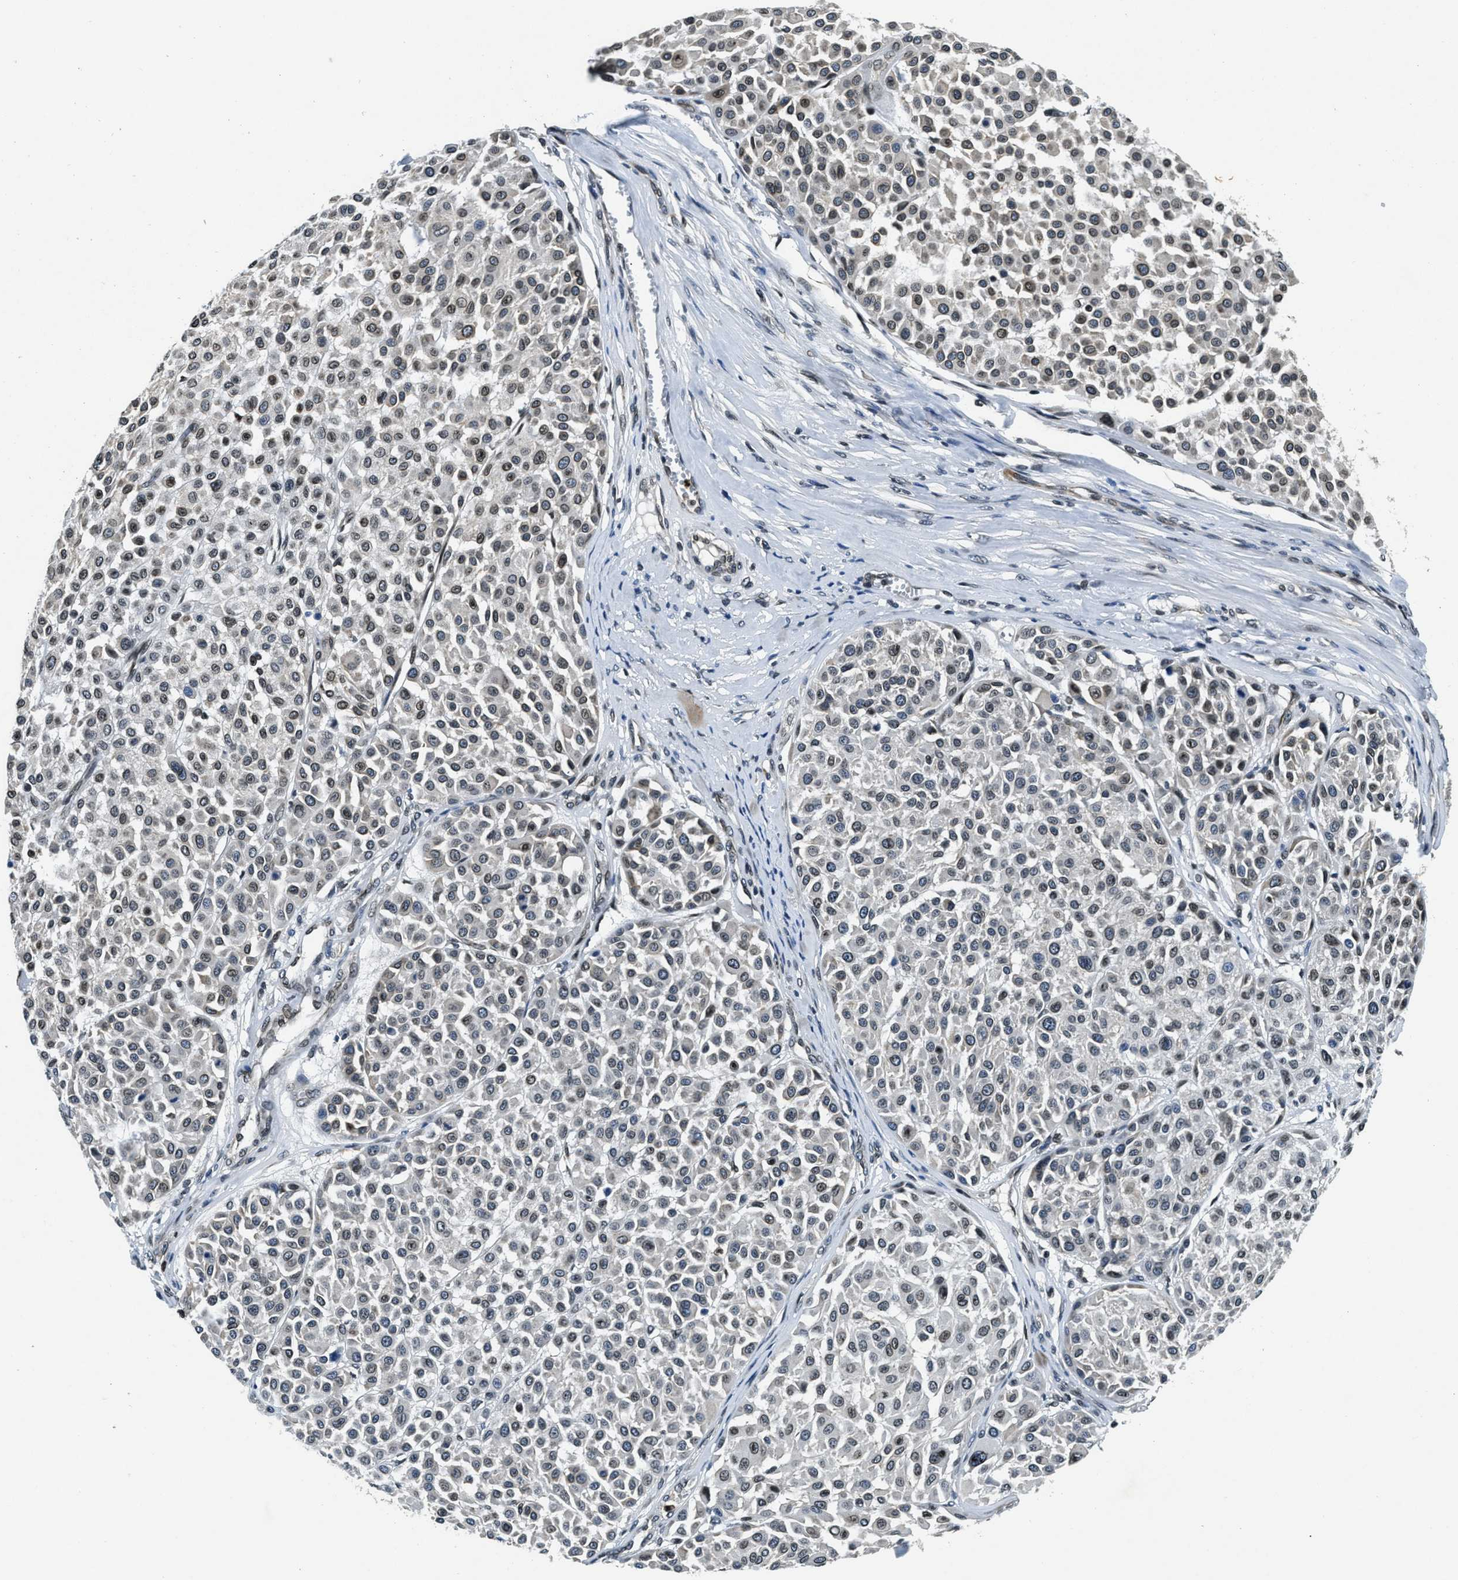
{"staining": {"intensity": "moderate", "quantity": "25%-75%", "location": "cytoplasmic/membranous,nuclear"}, "tissue": "melanoma", "cell_type": "Tumor cells", "image_type": "cancer", "snomed": [{"axis": "morphology", "description": "Malignant melanoma, Metastatic site"}, {"axis": "topography", "description": "Soft tissue"}], "caption": "The histopathology image displays a brown stain indicating the presence of a protein in the cytoplasmic/membranous and nuclear of tumor cells in melanoma.", "gene": "ZC3HC1", "patient": {"sex": "male", "age": 41}}